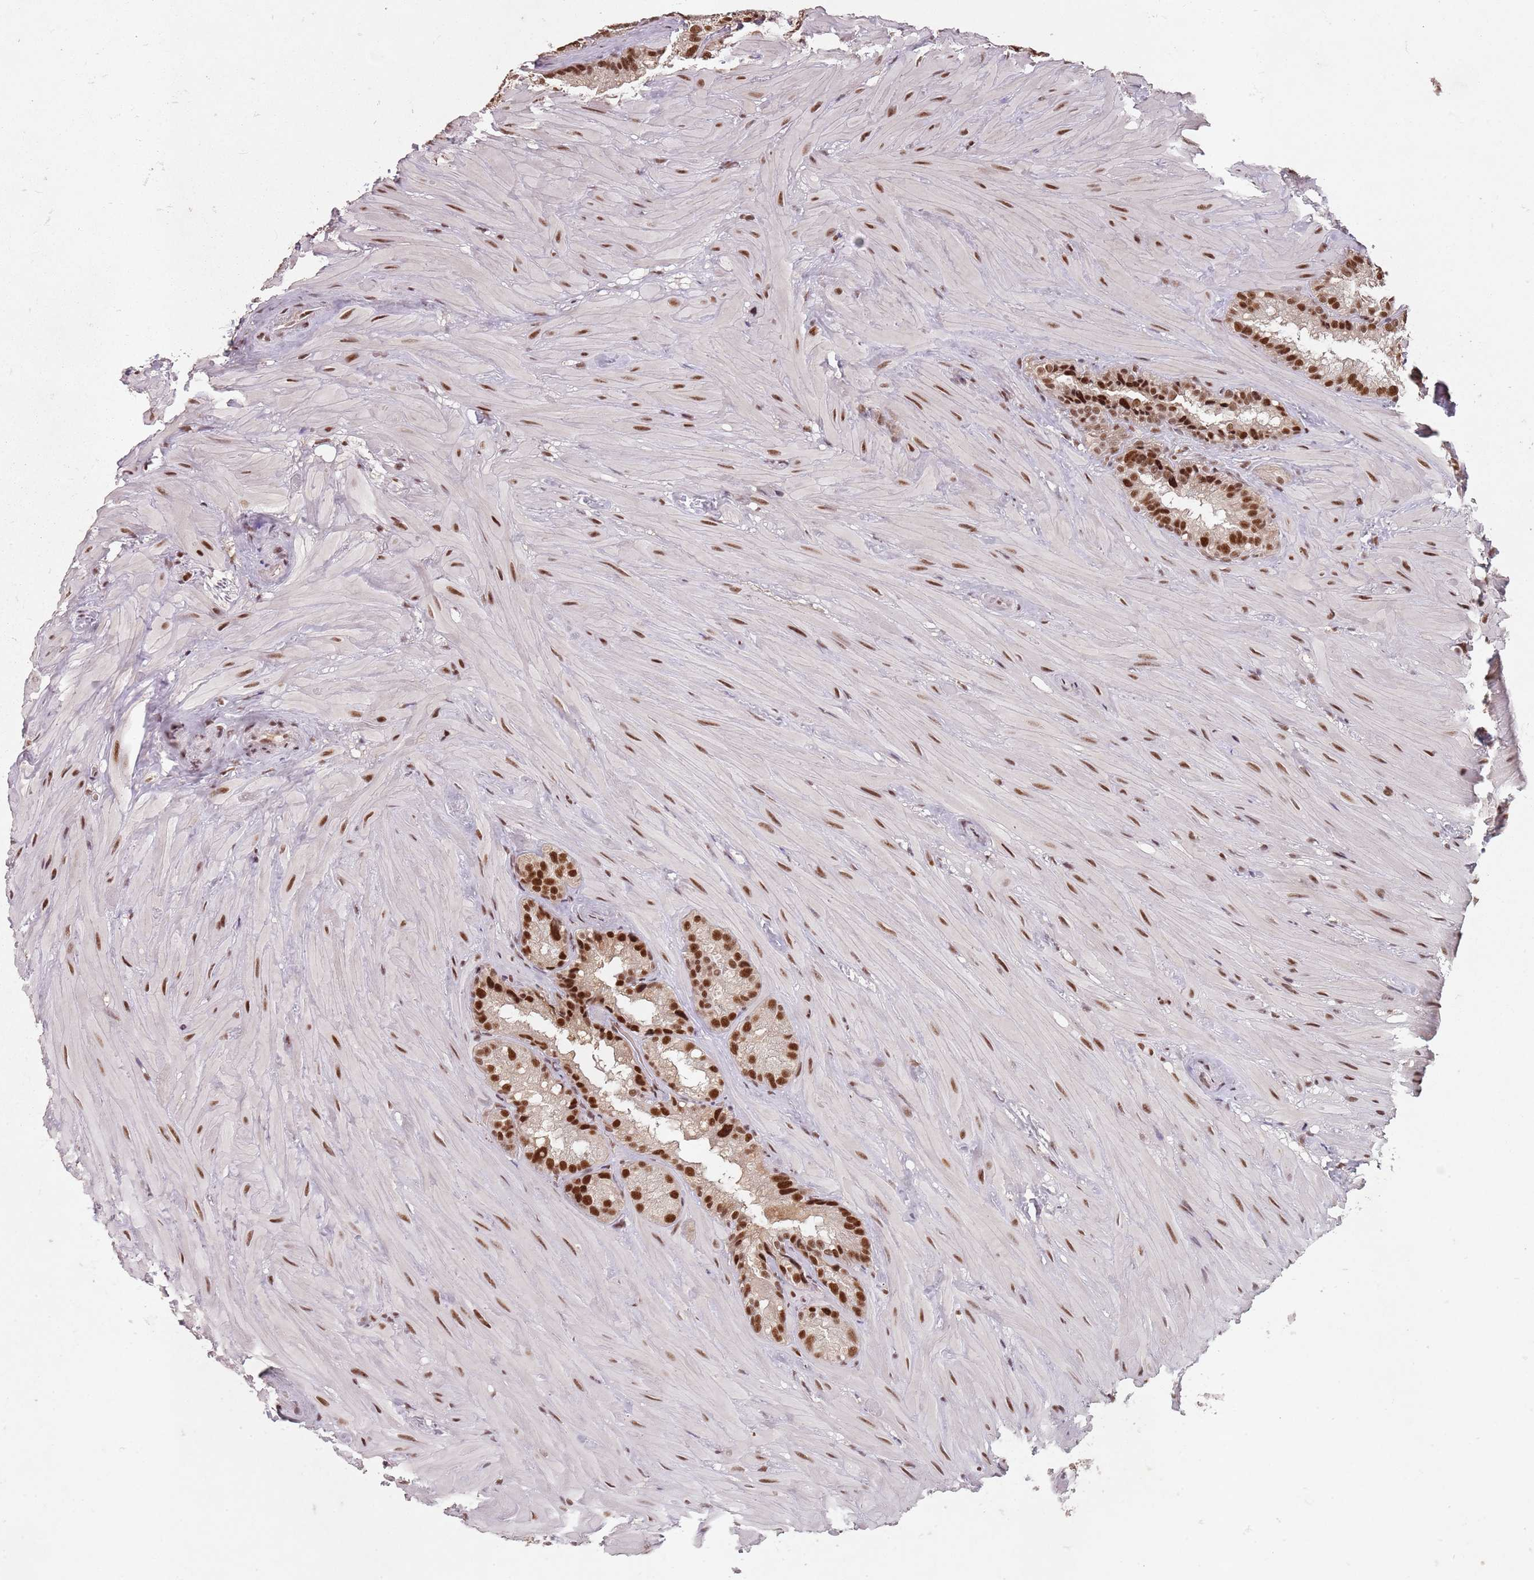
{"staining": {"intensity": "strong", "quantity": ">75%", "location": "nuclear"}, "tissue": "seminal vesicle", "cell_type": "Glandular cells", "image_type": "normal", "snomed": [{"axis": "morphology", "description": "Normal tissue, NOS"}, {"axis": "topography", "description": "Prostate"}, {"axis": "topography", "description": "Seminal veicle"}], "caption": "This image reveals immunohistochemistry (IHC) staining of benign seminal vesicle, with high strong nuclear expression in about >75% of glandular cells.", "gene": "NCBP1", "patient": {"sex": "male", "age": 68}}